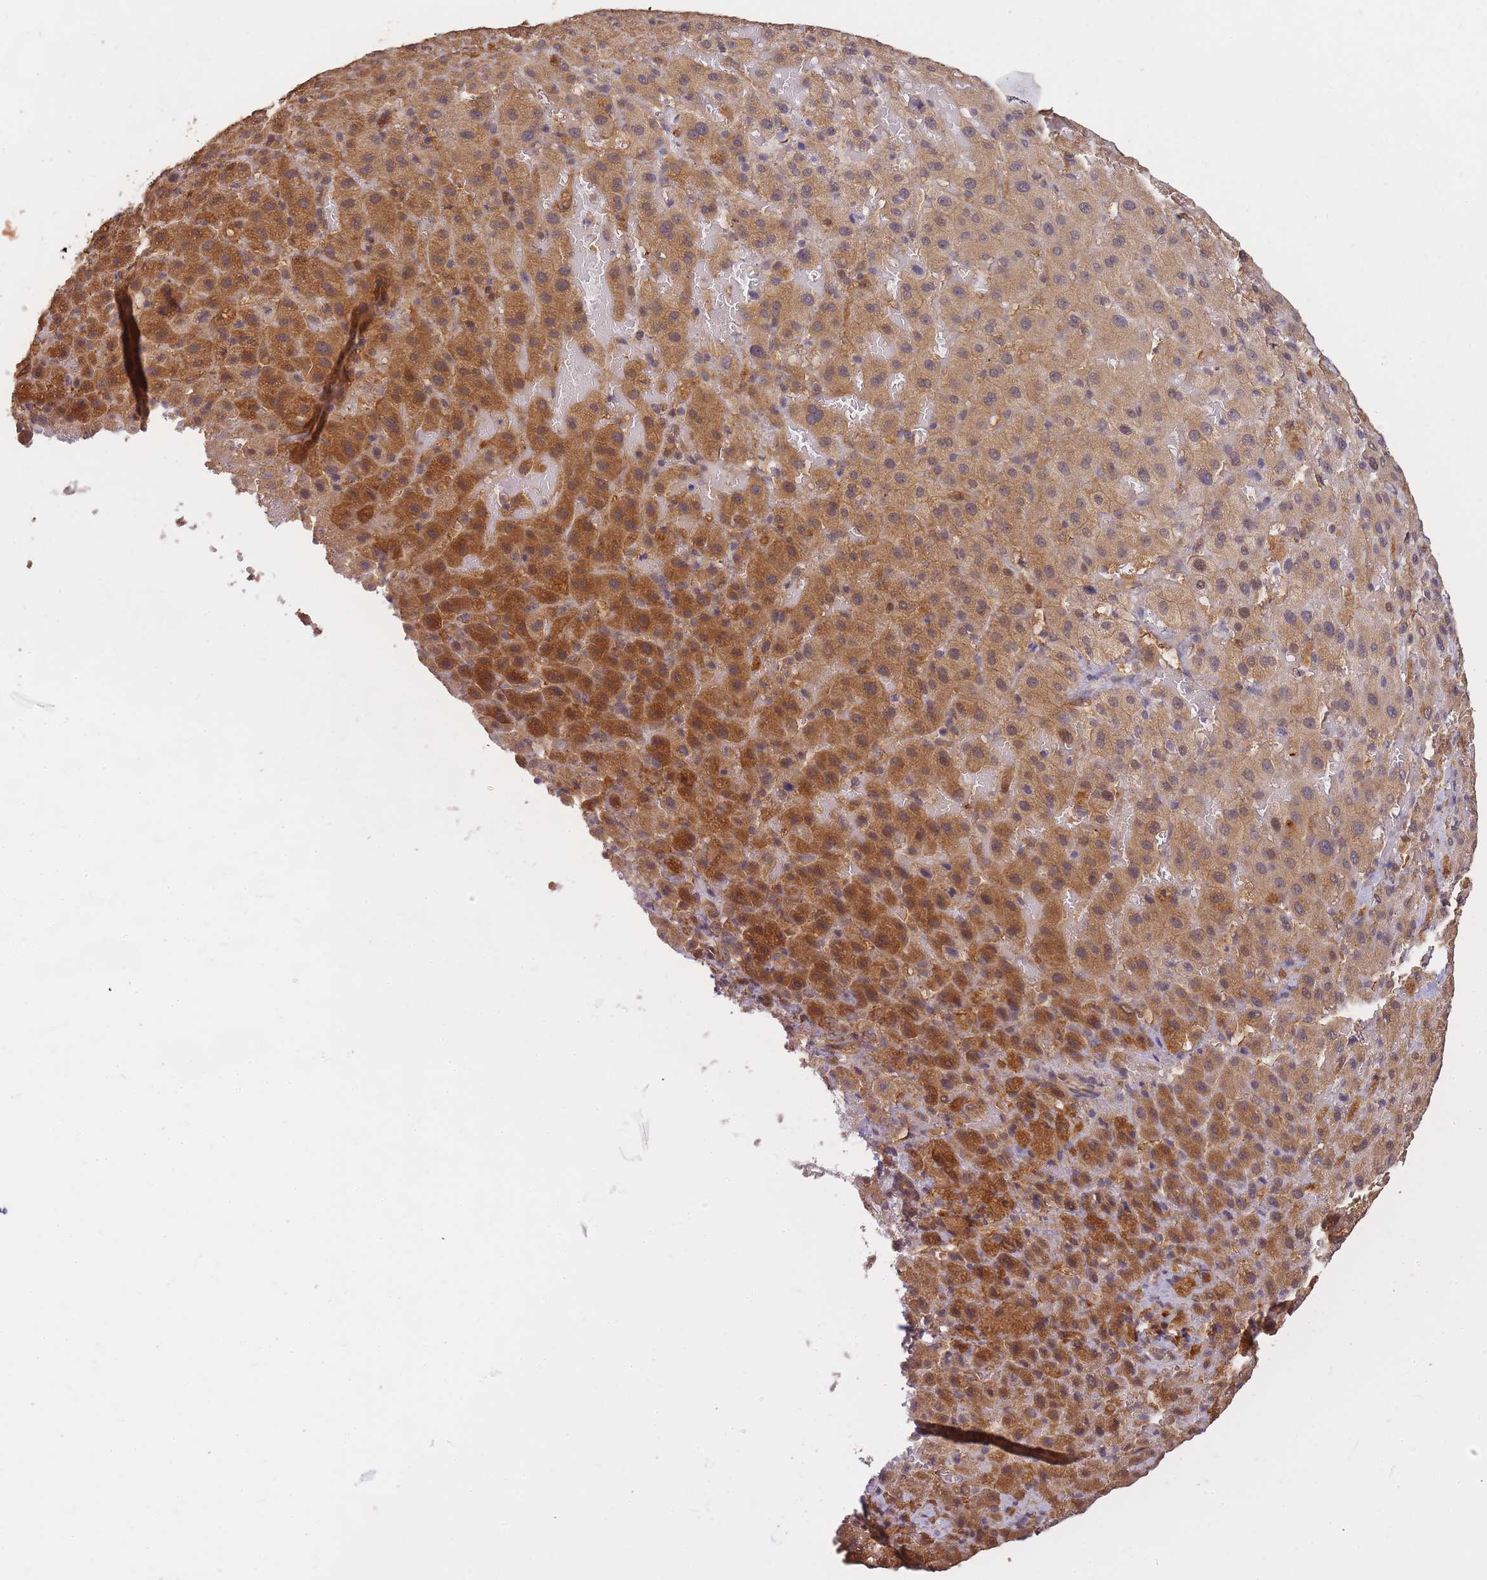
{"staining": {"intensity": "strong", "quantity": ">75%", "location": "cytoplasmic/membranous"}, "tissue": "liver cancer", "cell_type": "Tumor cells", "image_type": "cancer", "snomed": [{"axis": "morphology", "description": "Carcinoma, Hepatocellular, NOS"}, {"axis": "topography", "description": "Liver"}], "caption": "Immunohistochemistry (IHC) photomicrograph of neoplastic tissue: liver cancer (hepatocellular carcinoma) stained using IHC demonstrates high levels of strong protein expression localized specifically in the cytoplasmic/membranous of tumor cells, appearing as a cytoplasmic/membranous brown color.", "gene": "CDKN2AIPNL", "patient": {"sex": "female", "age": 58}}